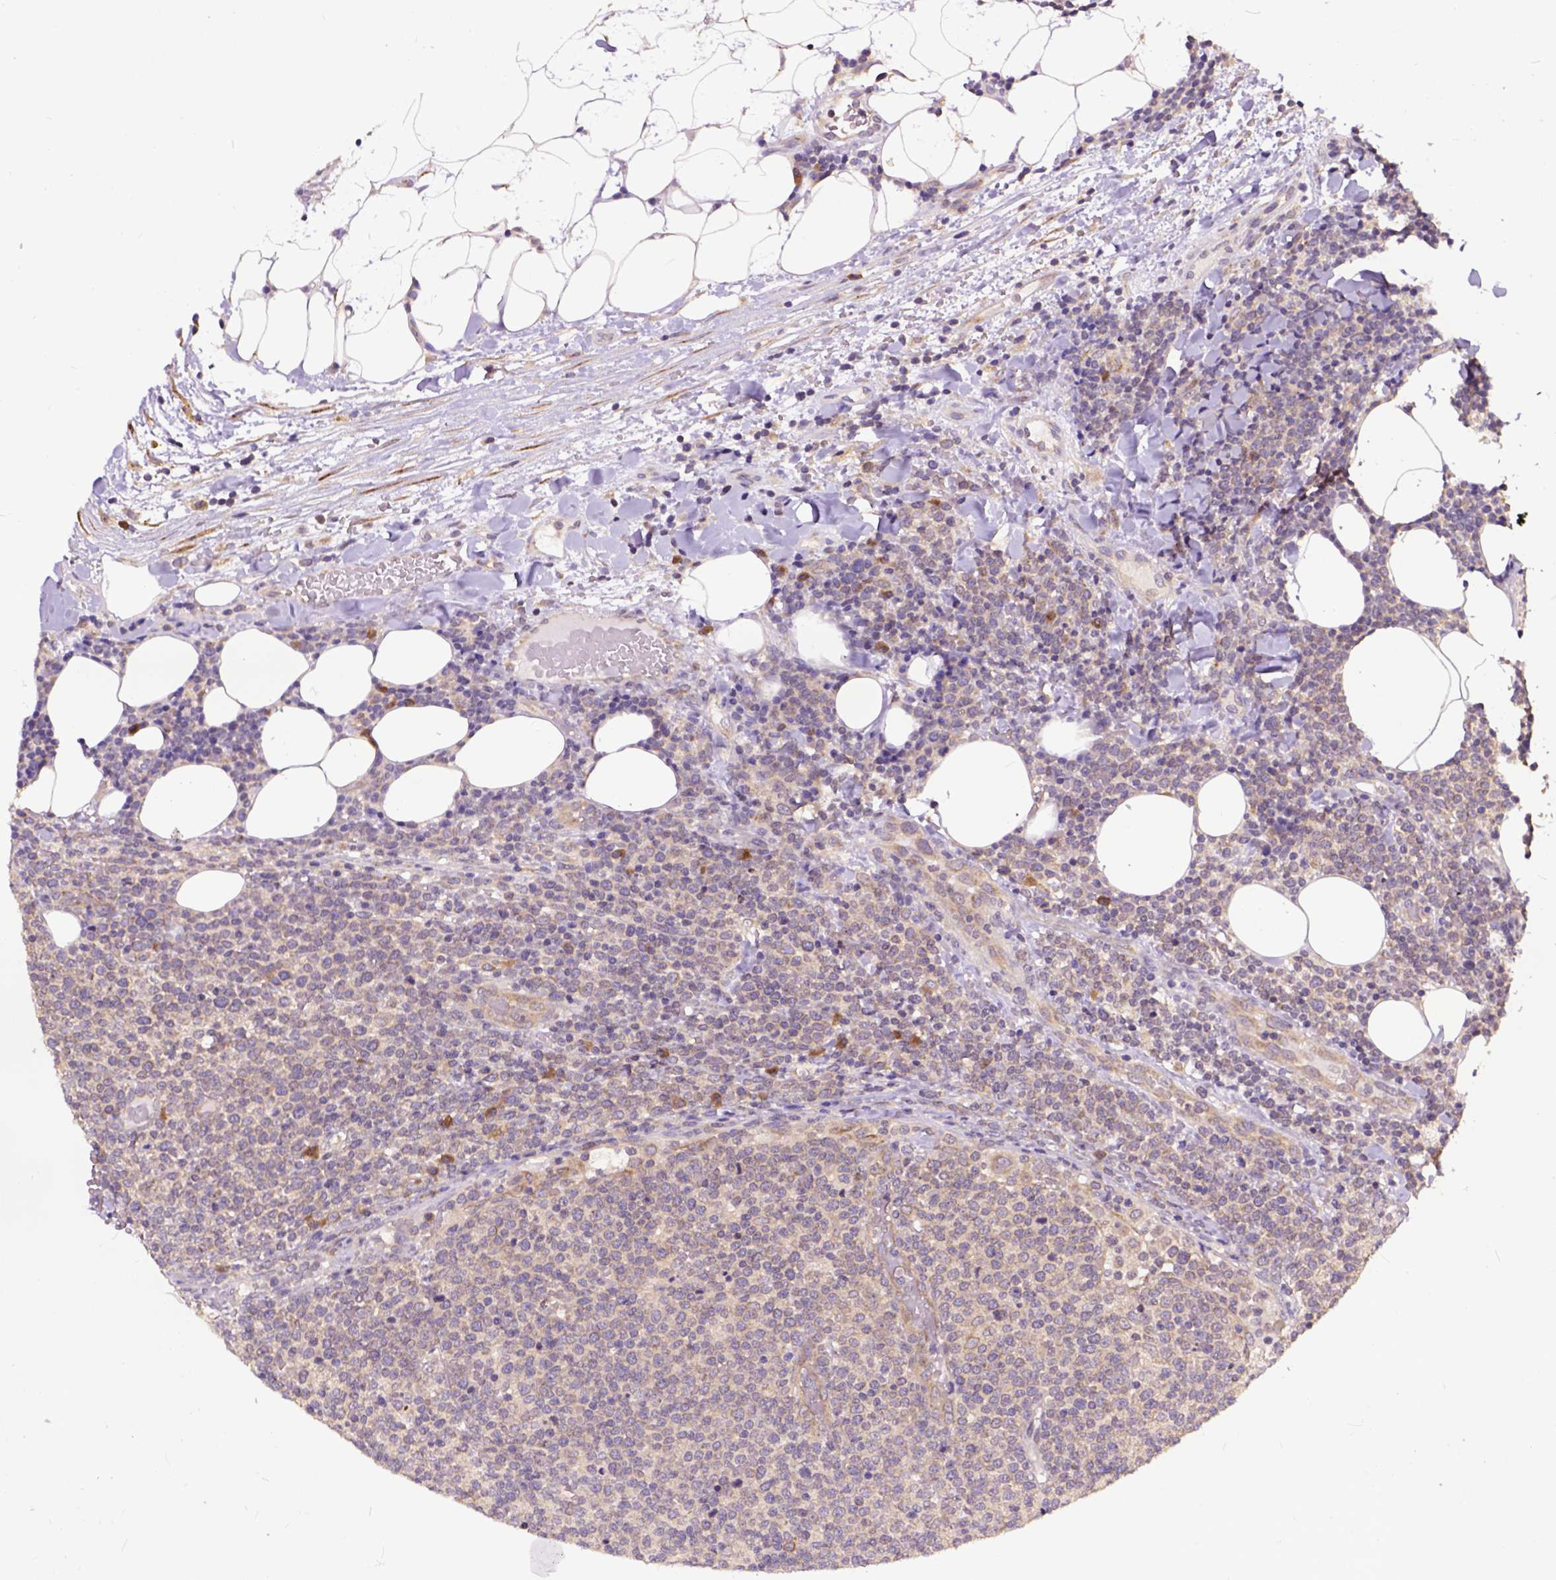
{"staining": {"intensity": "negative", "quantity": "none", "location": "none"}, "tissue": "lymphoma", "cell_type": "Tumor cells", "image_type": "cancer", "snomed": [{"axis": "morphology", "description": "Malignant lymphoma, non-Hodgkin's type, High grade"}, {"axis": "topography", "description": "Lymph node"}], "caption": "There is no significant expression in tumor cells of lymphoma. The staining was performed using DAB to visualize the protein expression in brown, while the nuclei were stained in blue with hematoxylin (Magnification: 20x).", "gene": "ARL1", "patient": {"sex": "male", "age": 61}}